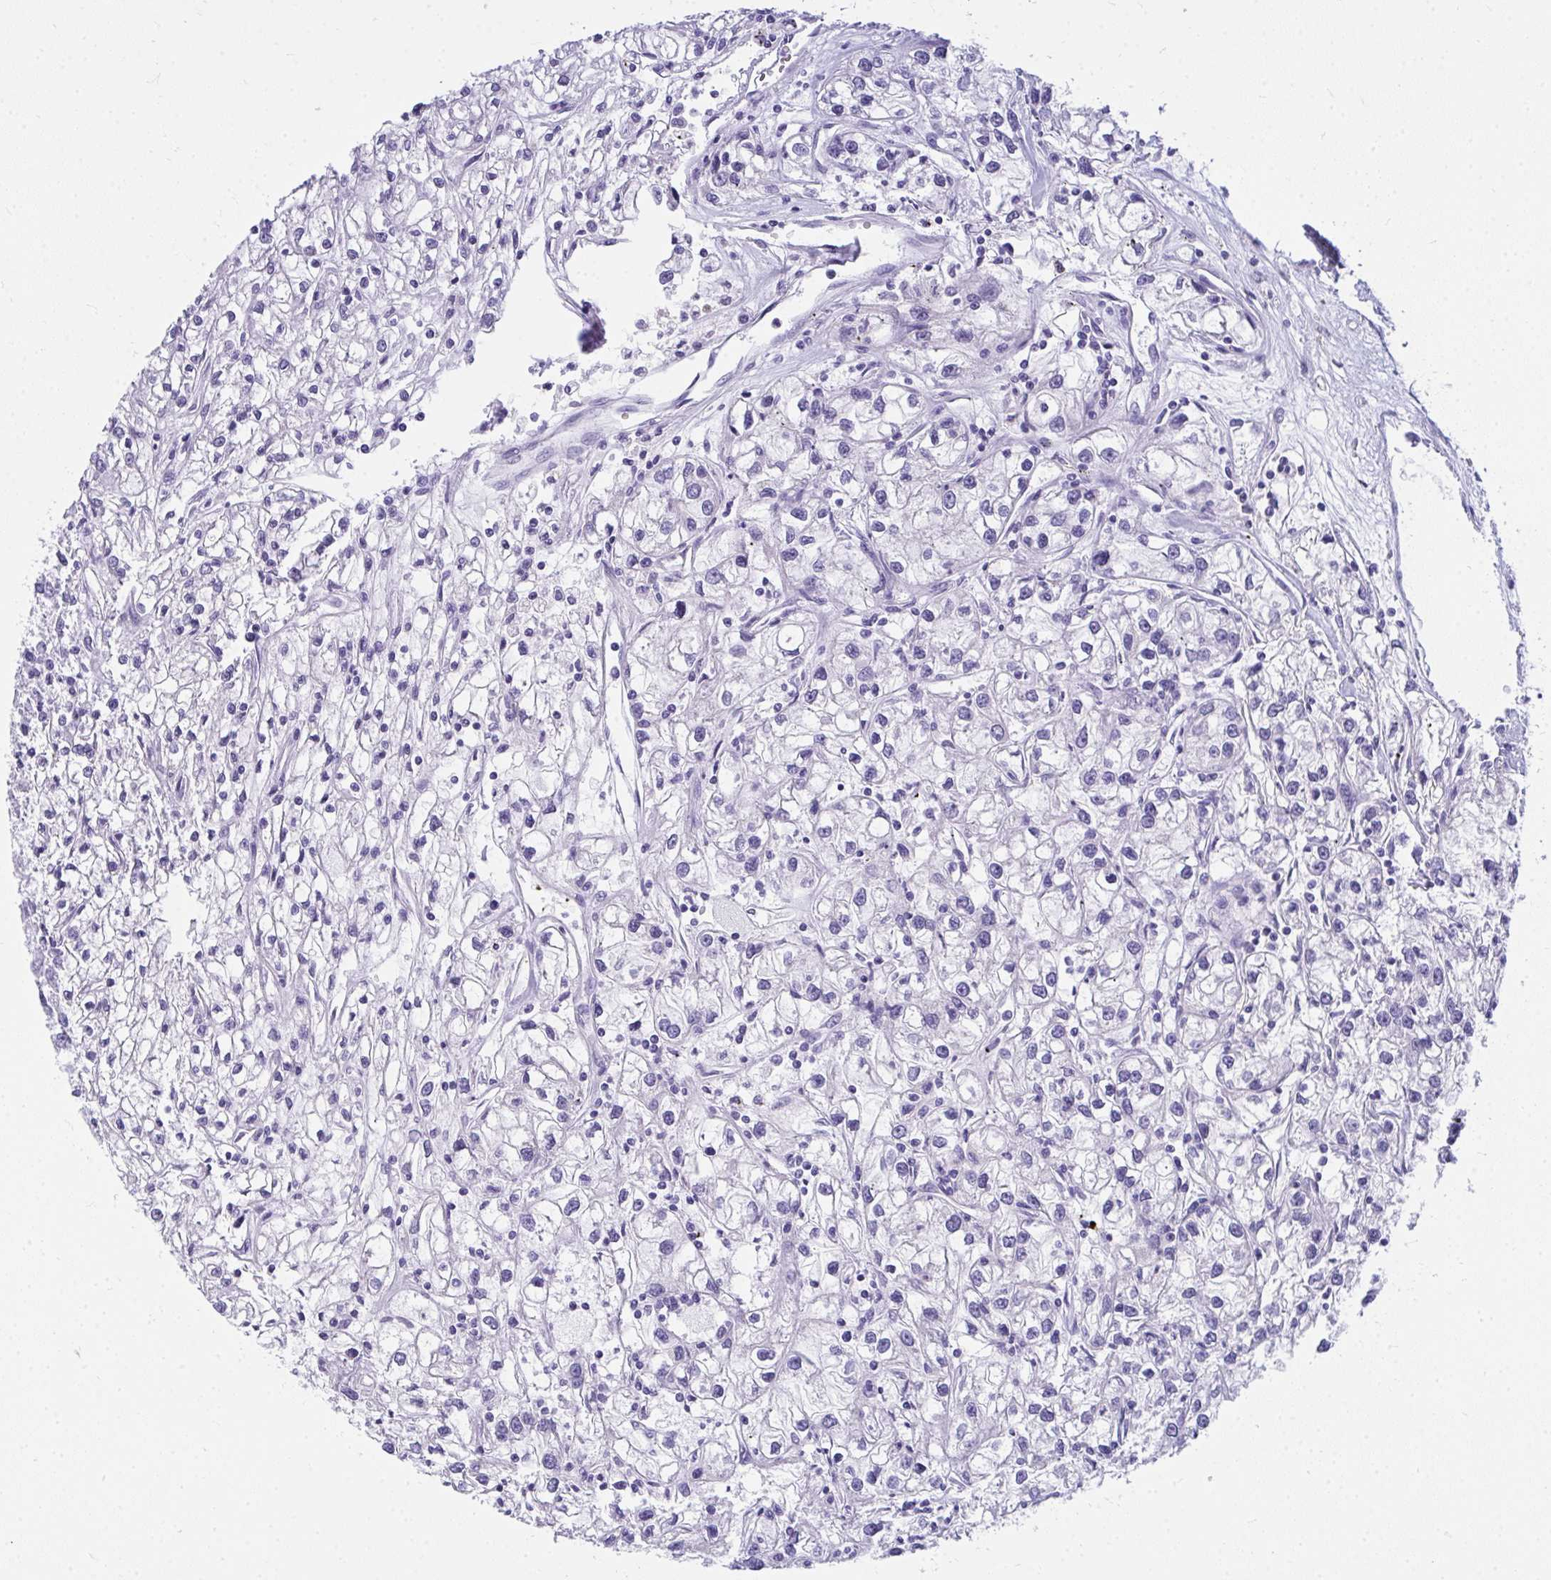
{"staining": {"intensity": "negative", "quantity": "none", "location": "none"}, "tissue": "renal cancer", "cell_type": "Tumor cells", "image_type": "cancer", "snomed": [{"axis": "morphology", "description": "Adenocarcinoma, NOS"}, {"axis": "topography", "description": "Kidney"}], "caption": "Immunohistochemical staining of human renal adenocarcinoma displays no significant positivity in tumor cells.", "gene": "TSBP1", "patient": {"sex": "female", "age": 59}}